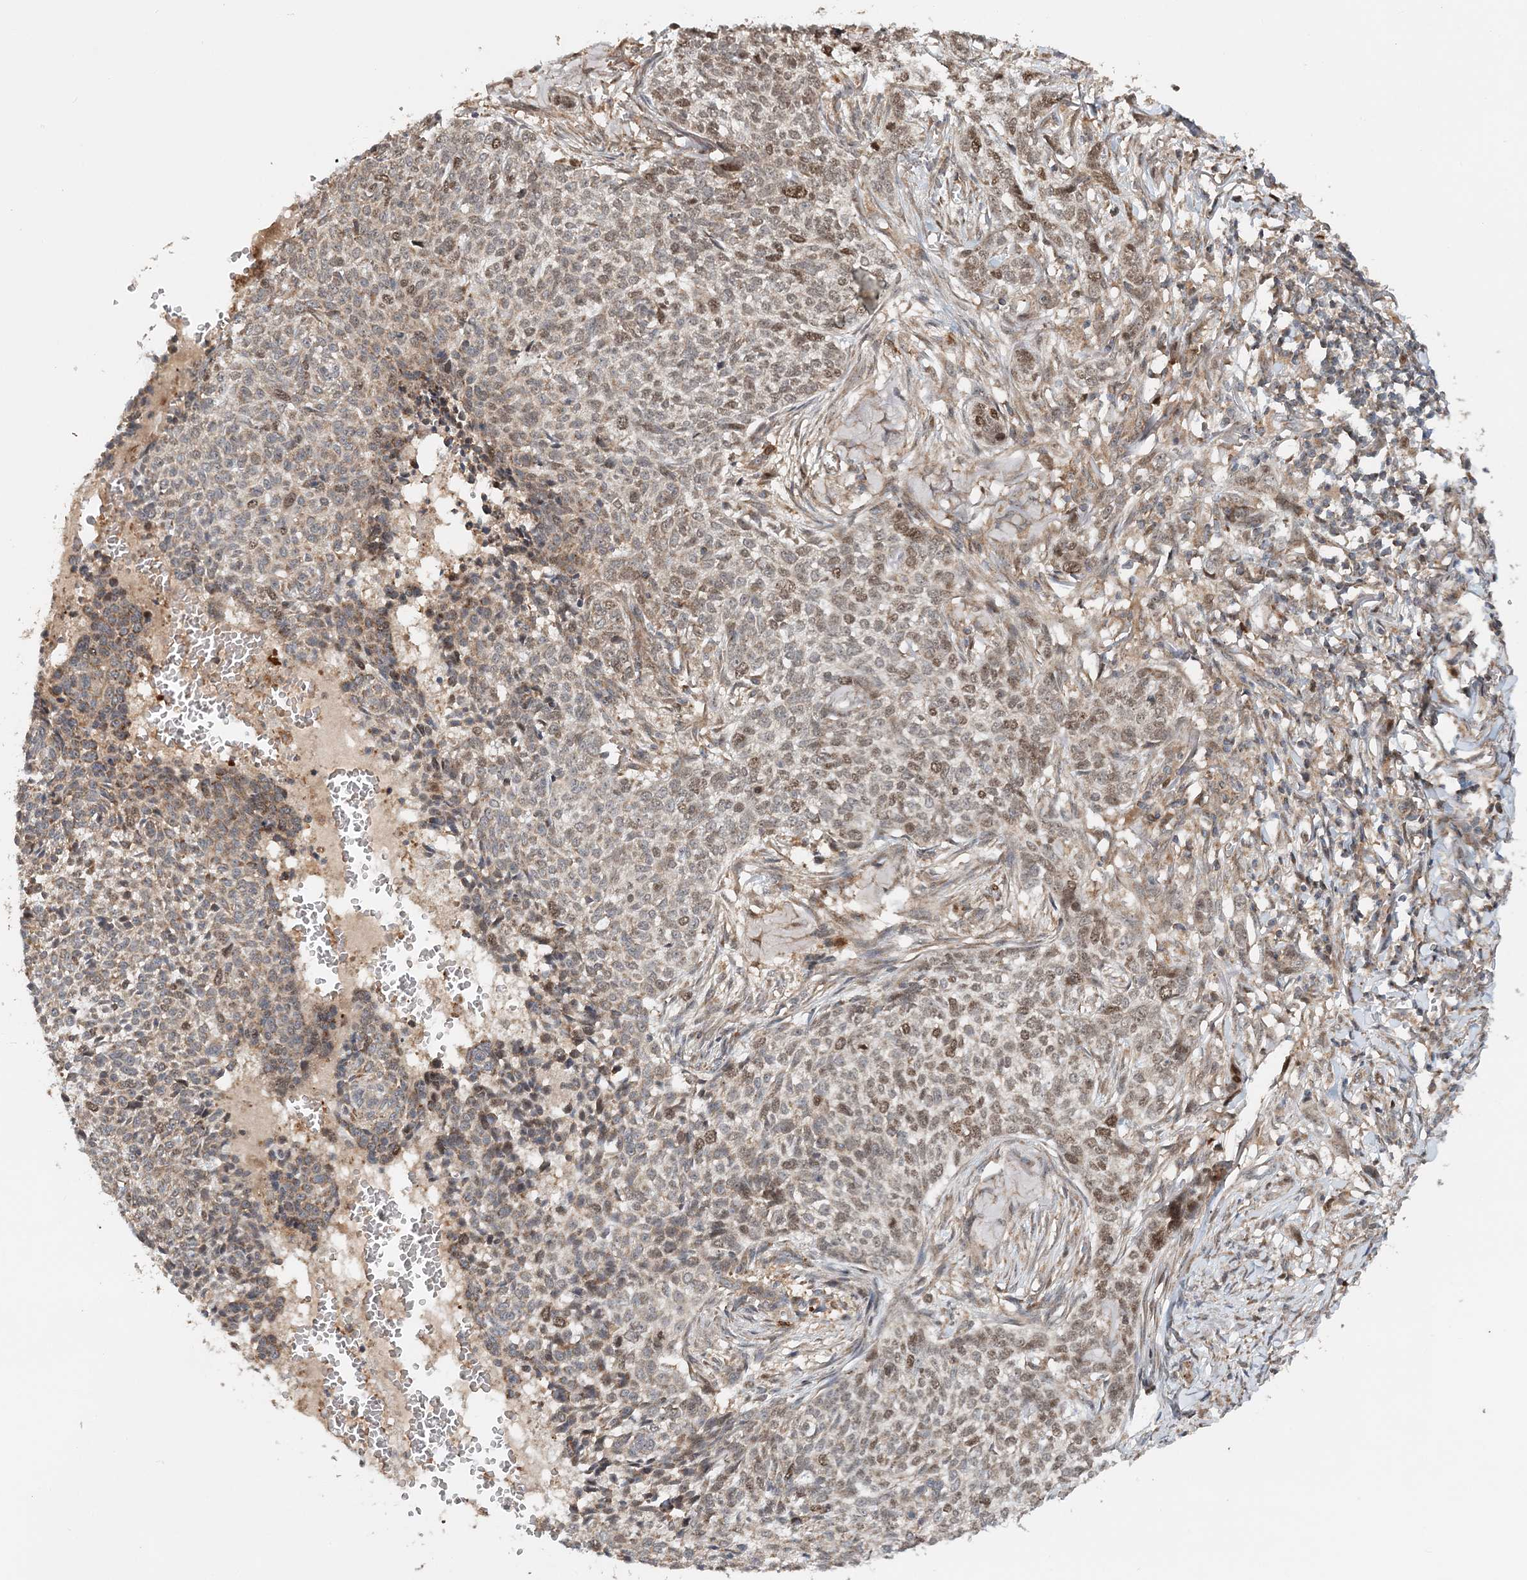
{"staining": {"intensity": "moderate", "quantity": "<25%", "location": "nuclear"}, "tissue": "skin cancer", "cell_type": "Tumor cells", "image_type": "cancer", "snomed": [{"axis": "morphology", "description": "Basal cell carcinoma"}, {"axis": "topography", "description": "Skin"}], "caption": "Skin cancer (basal cell carcinoma) stained for a protein displays moderate nuclear positivity in tumor cells. The staining was performed using DAB to visualize the protein expression in brown, while the nuclei were stained in blue with hematoxylin (Magnification: 20x).", "gene": "KIF4A", "patient": {"sex": "male", "age": 85}}